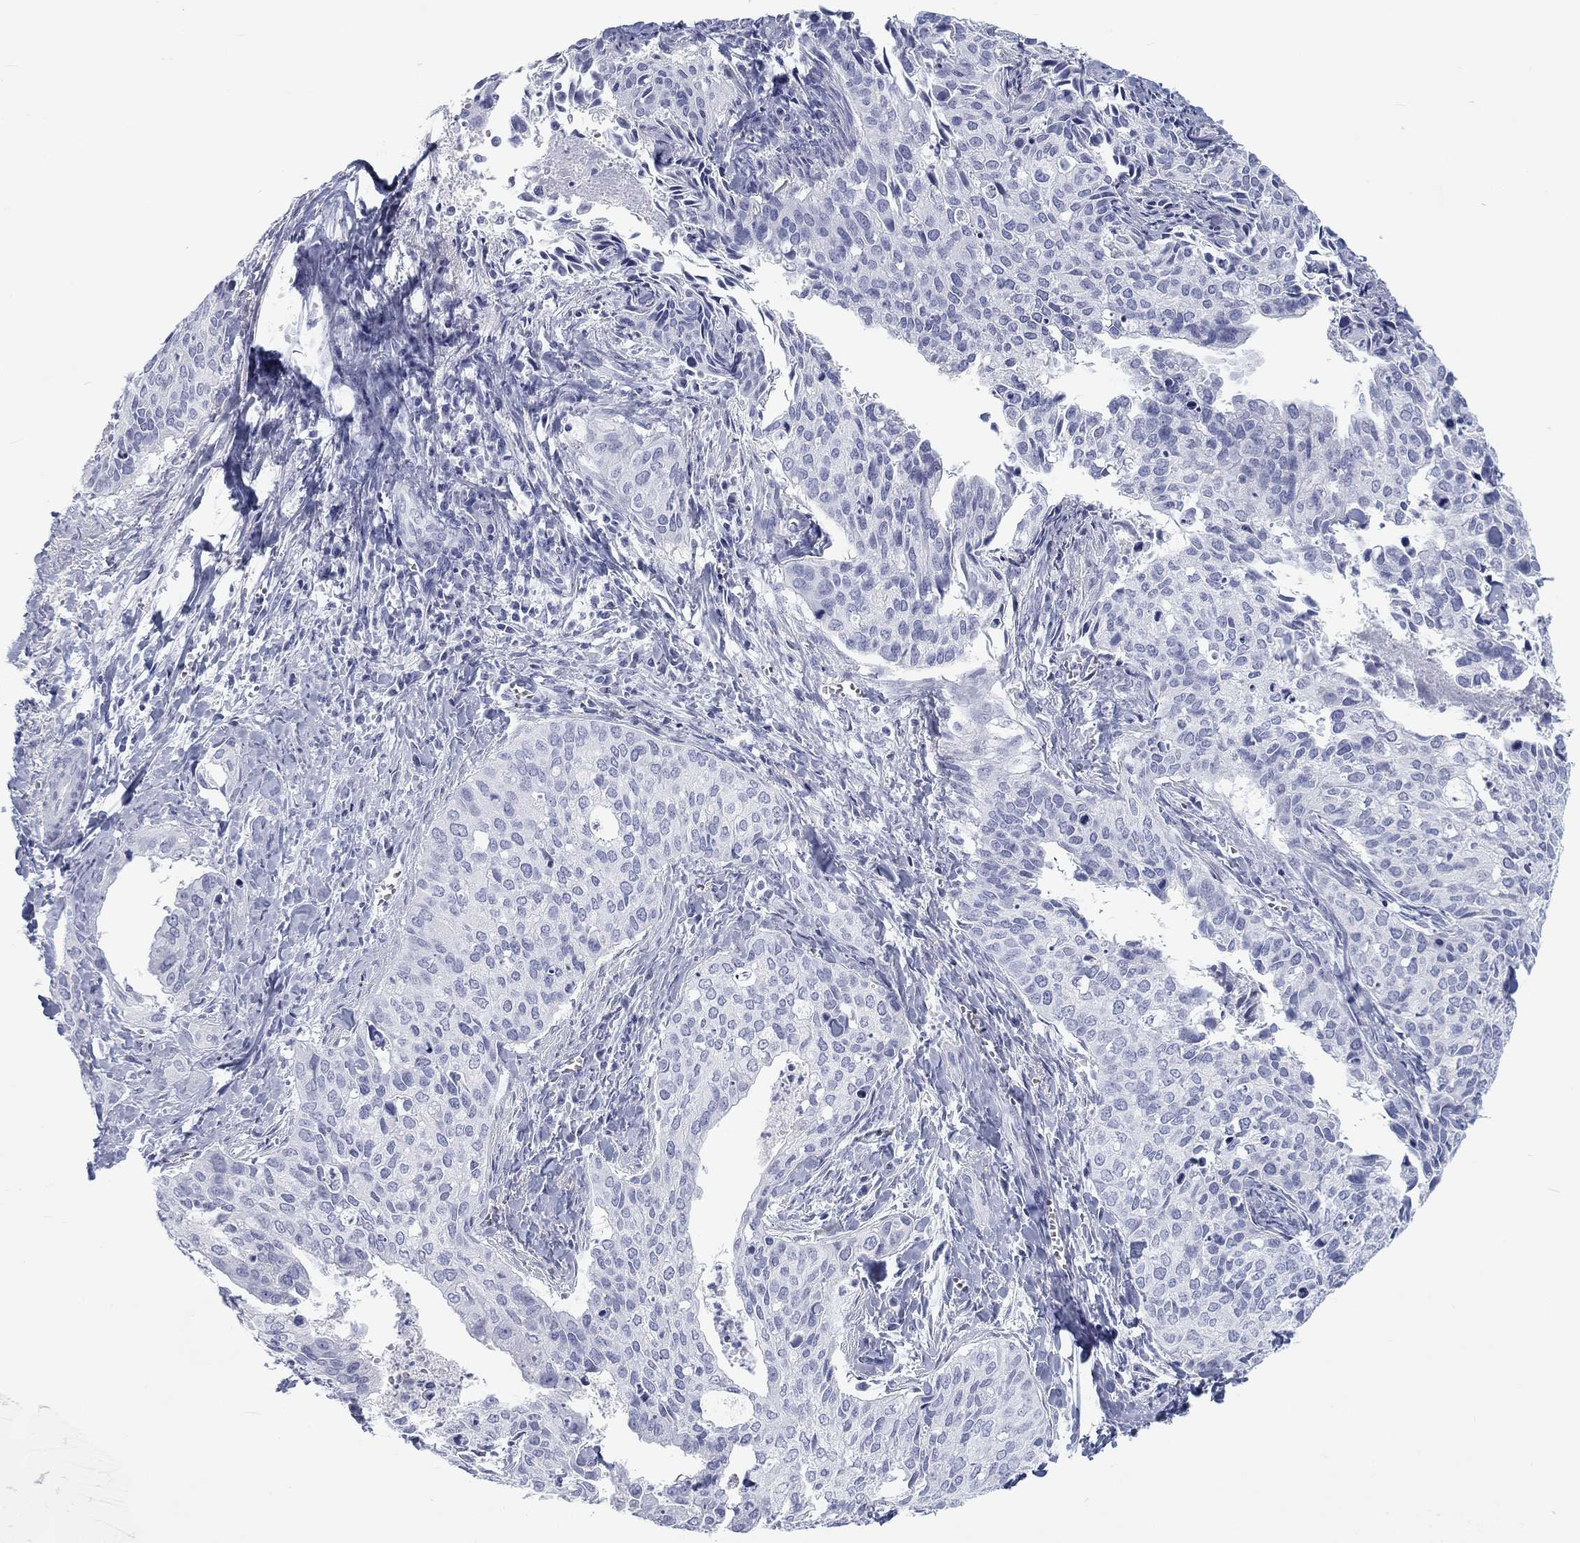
{"staining": {"intensity": "negative", "quantity": "none", "location": "none"}, "tissue": "cervical cancer", "cell_type": "Tumor cells", "image_type": "cancer", "snomed": [{"axis": "morphology", "description": "Squamous cell carcinoma, NOS"}, {"axis": "topography", "description": "Cervix"}], "caption": "An image of human cervical cancer (squamous cell carcinoma) is negative for staining in tumor cells.", "gene": "CALB1", "patient": {"sex": "female", "age": 29}}